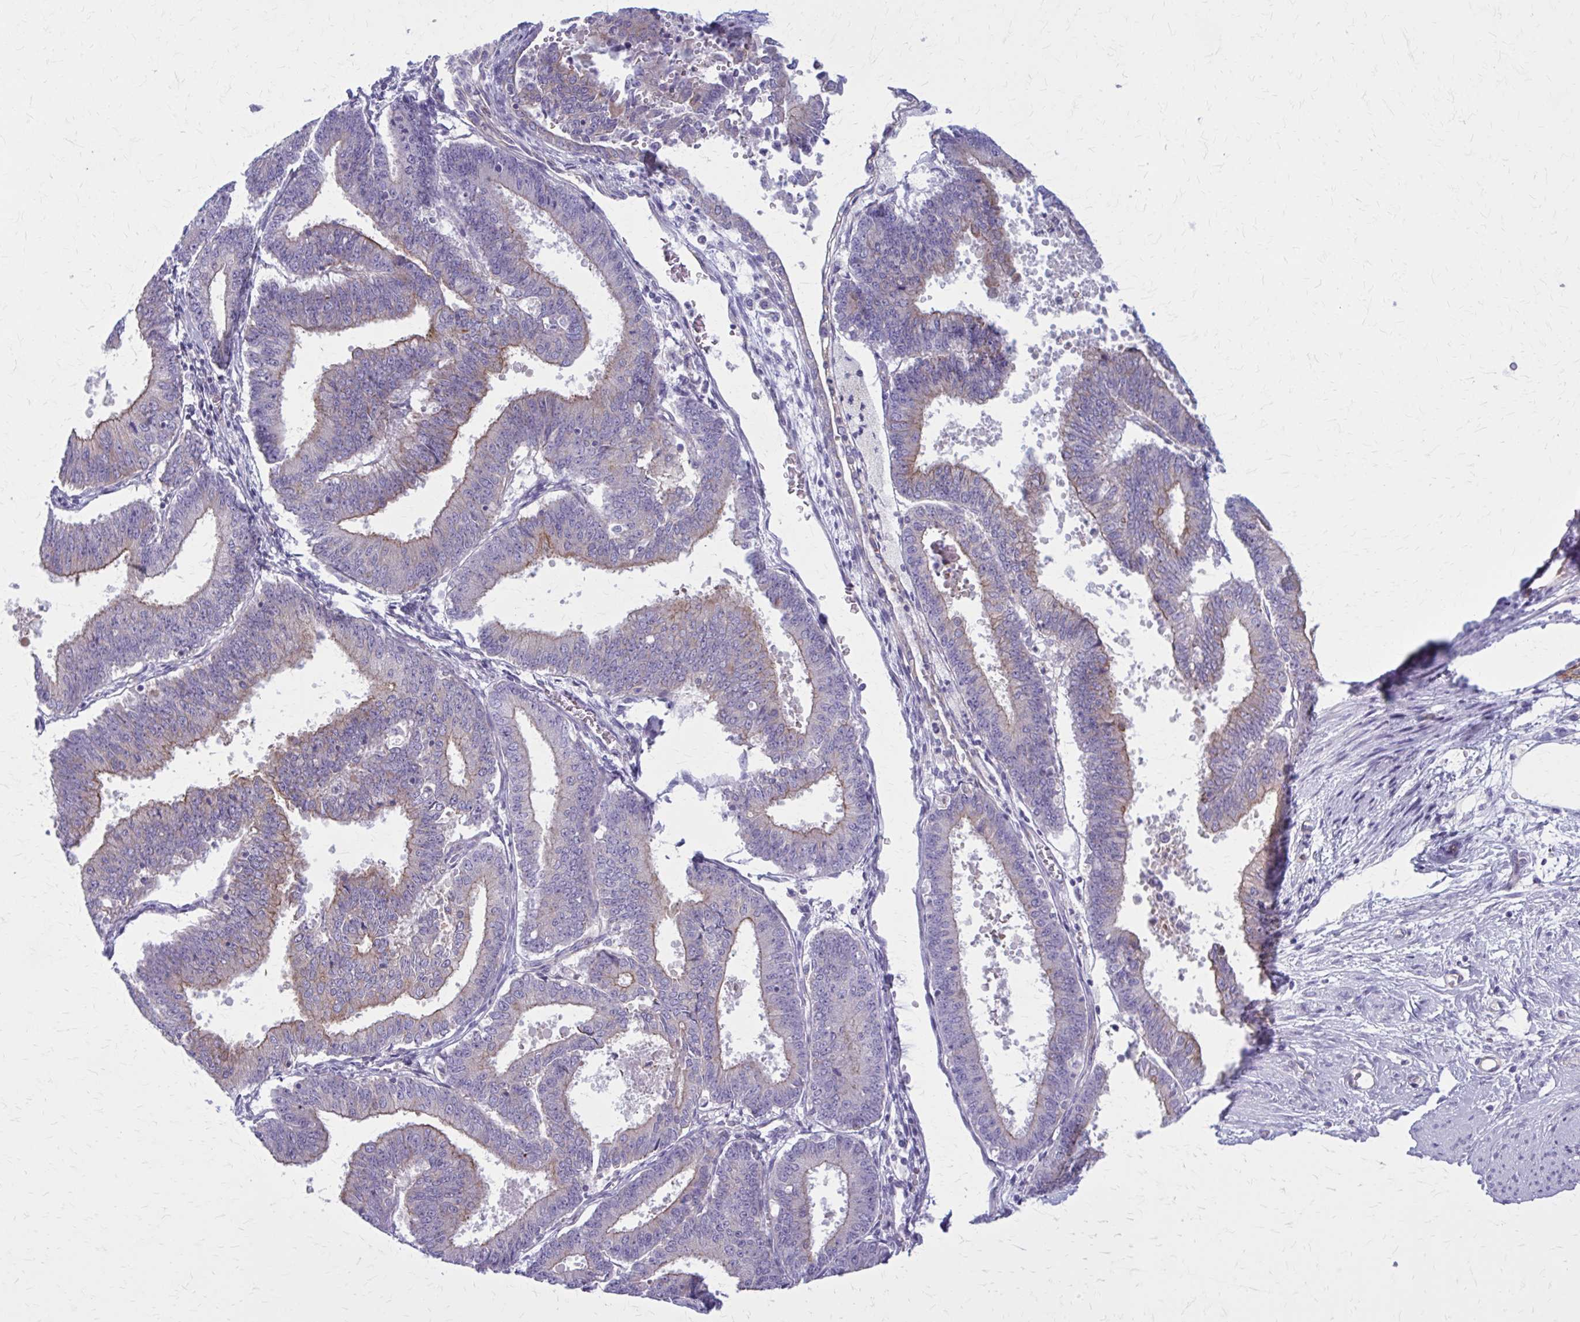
{"staining": {"intensity": "weak", "quantity": "25%-75%", "location": "cytoplasmic/membranous"}, "tissue": "endometrial cancer", "cell_type": "Tumor cells", "image_type": "cancer", "snomed": [{"axis": "morphology", "description": "Adenocarcinoma, NOS"}, {"axis": "topography", "description": "Endometrium"}], "caption": "Protein analysis of endometrial adenocarcinoma tissue displays weak cytoplasmic/membranous positivity in approximately 25%-75% of tumor cells. The staining was performed using DAB, with brown indicating positive protein expression. Nuclei are stained blue with hematoxylin.", "gene": "ZDHHC7", "patient": {"sex": "female", "age": 73}}